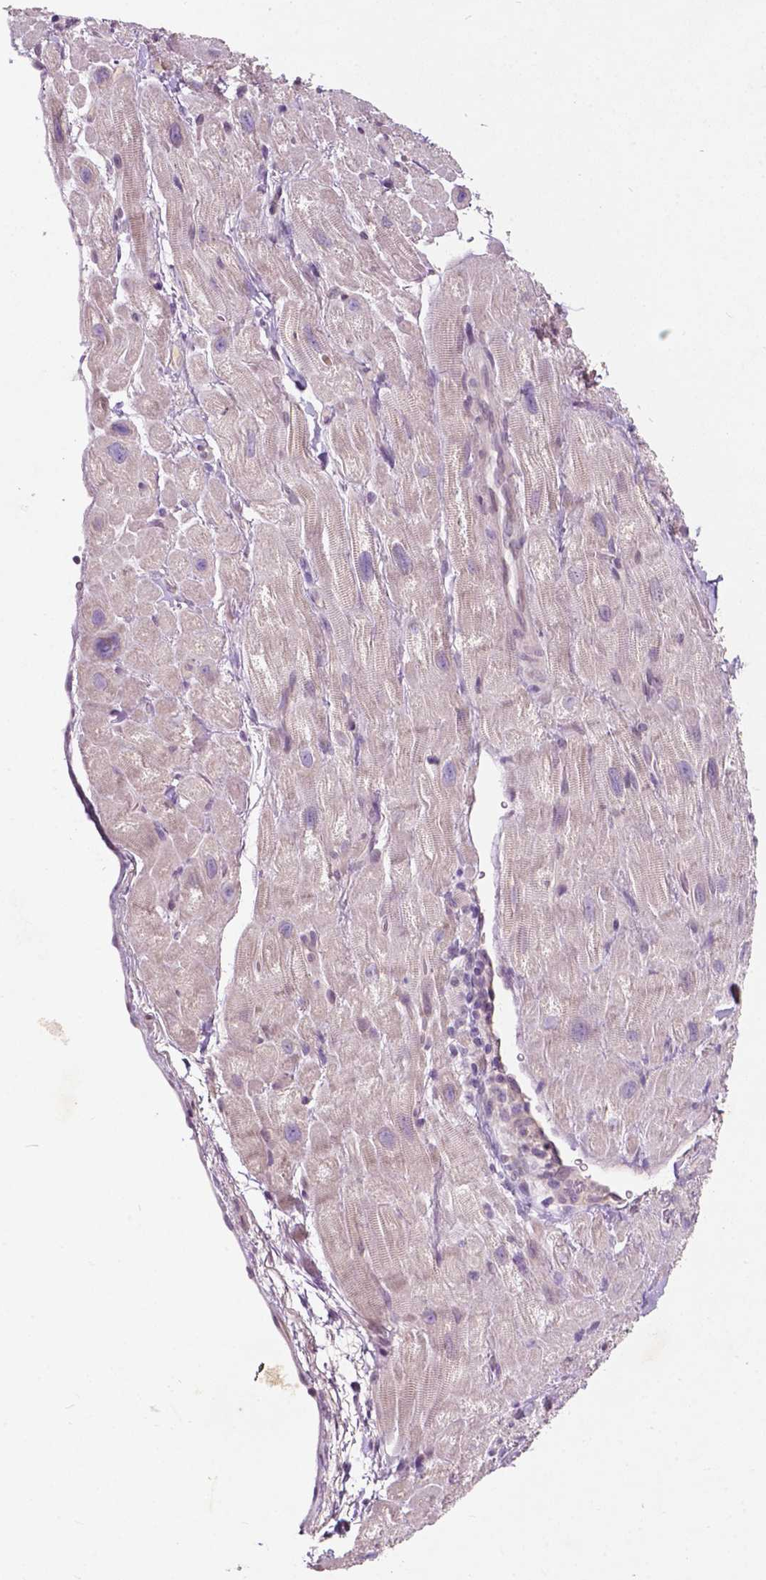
{"staining": {"intensity": "moderate", "quantity": "<25%", "location": "cytoplasmic/membranous"}, "tissue": "heart muscle", "cell_type": "Cardiomyocytes", "image_type": "normal", "snomed": [{"axis": "morphology", "description": "Normal tissue, NOS"}, {"axis": "topography", "description": "Heart"}], "caption": "The histopathology image demonstrates staining of unremarkable heart muscle, revealing moderate cytoplasmic/membranous protein staining (brown color) within cardiomyocytes.", "gene": "GPR37", "patient": {"sex": "female", "age": 62}}